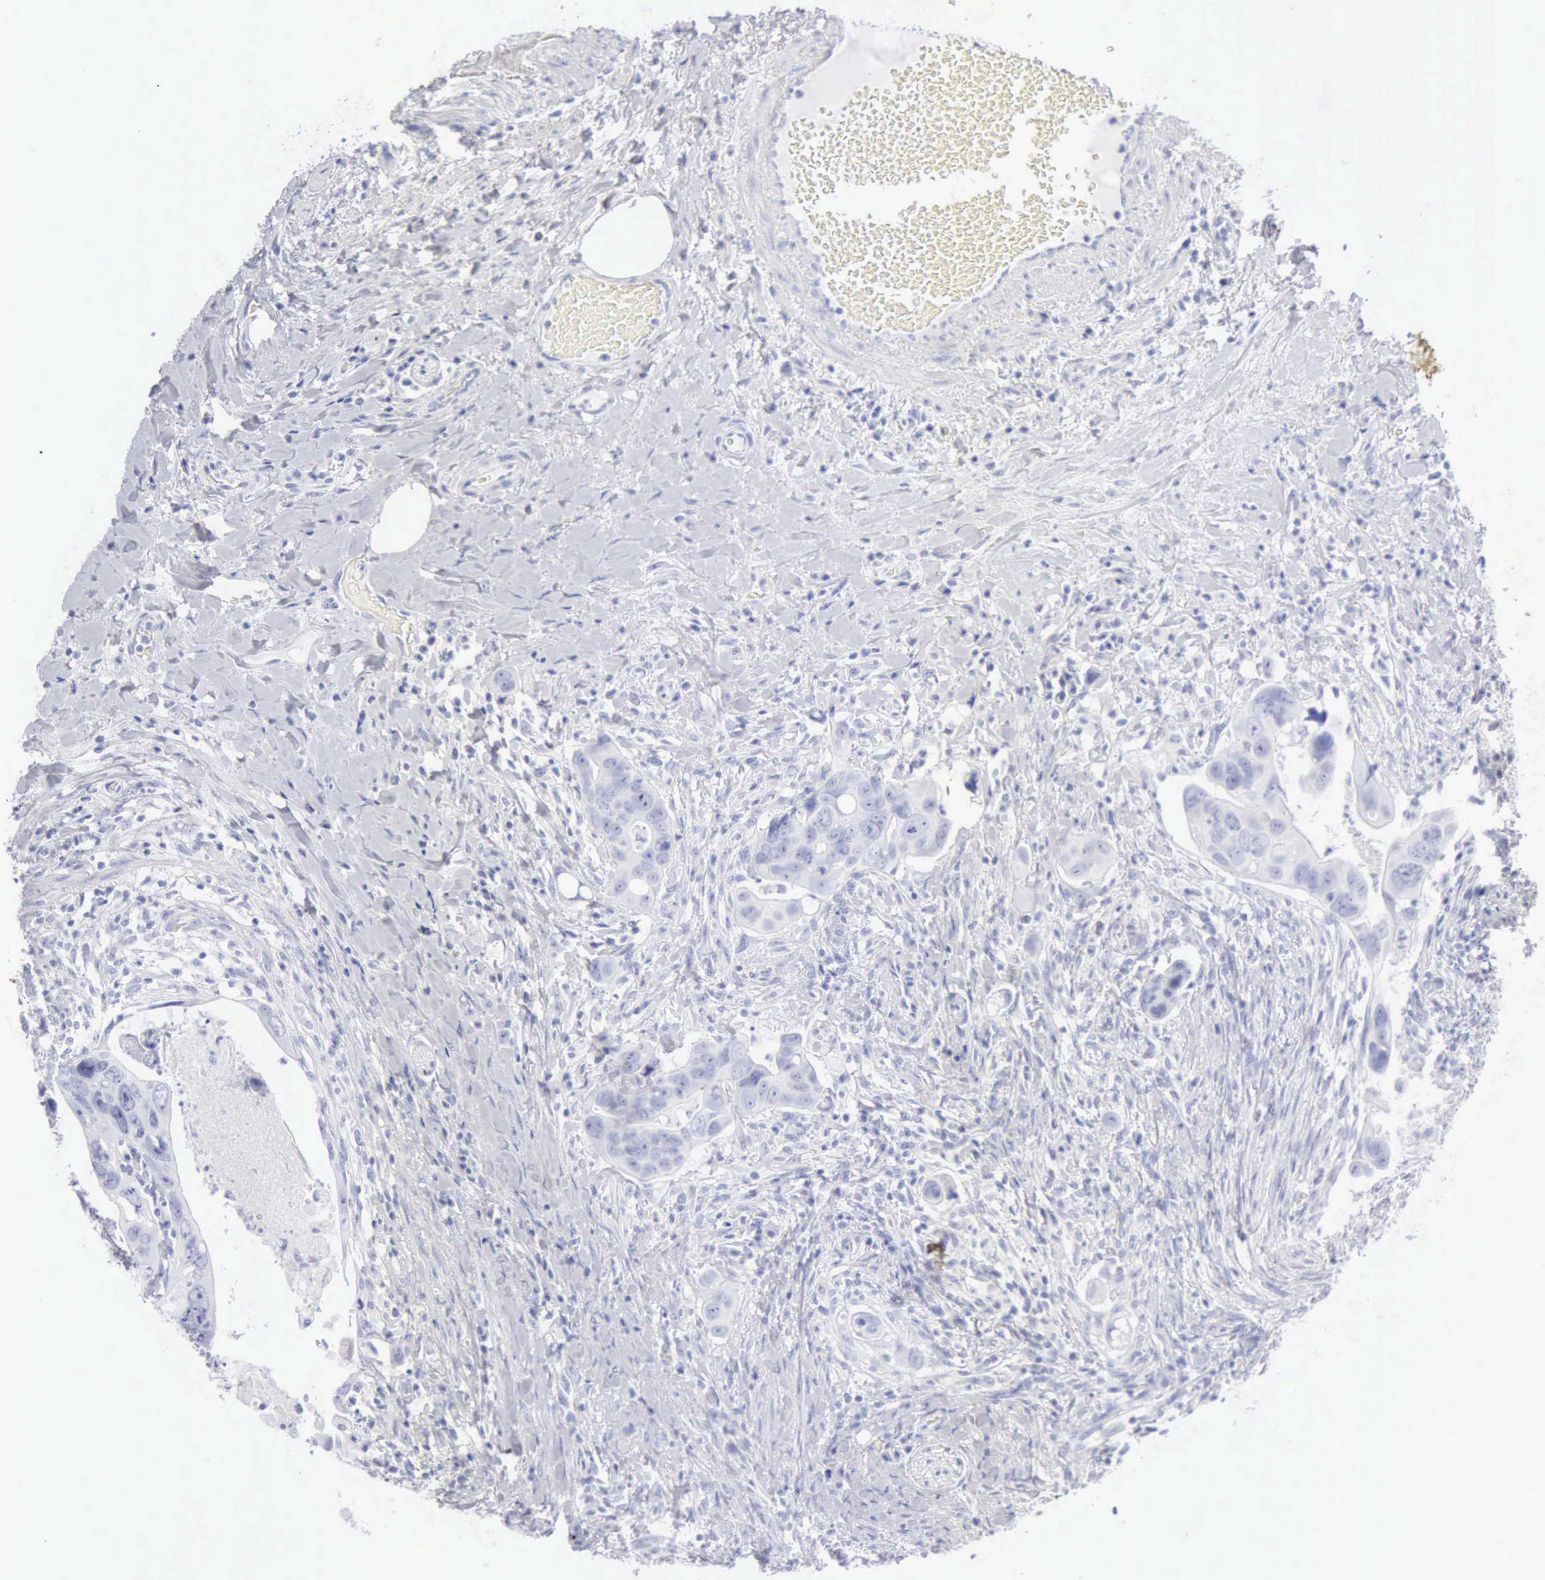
{"staining": {"intensity": "negative", "quantity": "none", "location": "none"}, "tissue": "colorectal cancer", "cell_type": "Tumor cells", "image_type": "cancer", "snomed": [{"axis": "morphology", "description": "Adenocarcinoma, NOS"}, {"axis": "topography", "description": "Rectum"}], "caption": "Image shows no significant protein positivity in tumor cells of colorectal cancer (adenocarcinoma).", "gene": "KRT10", "patient": {"sex": "male", "age": 53}}